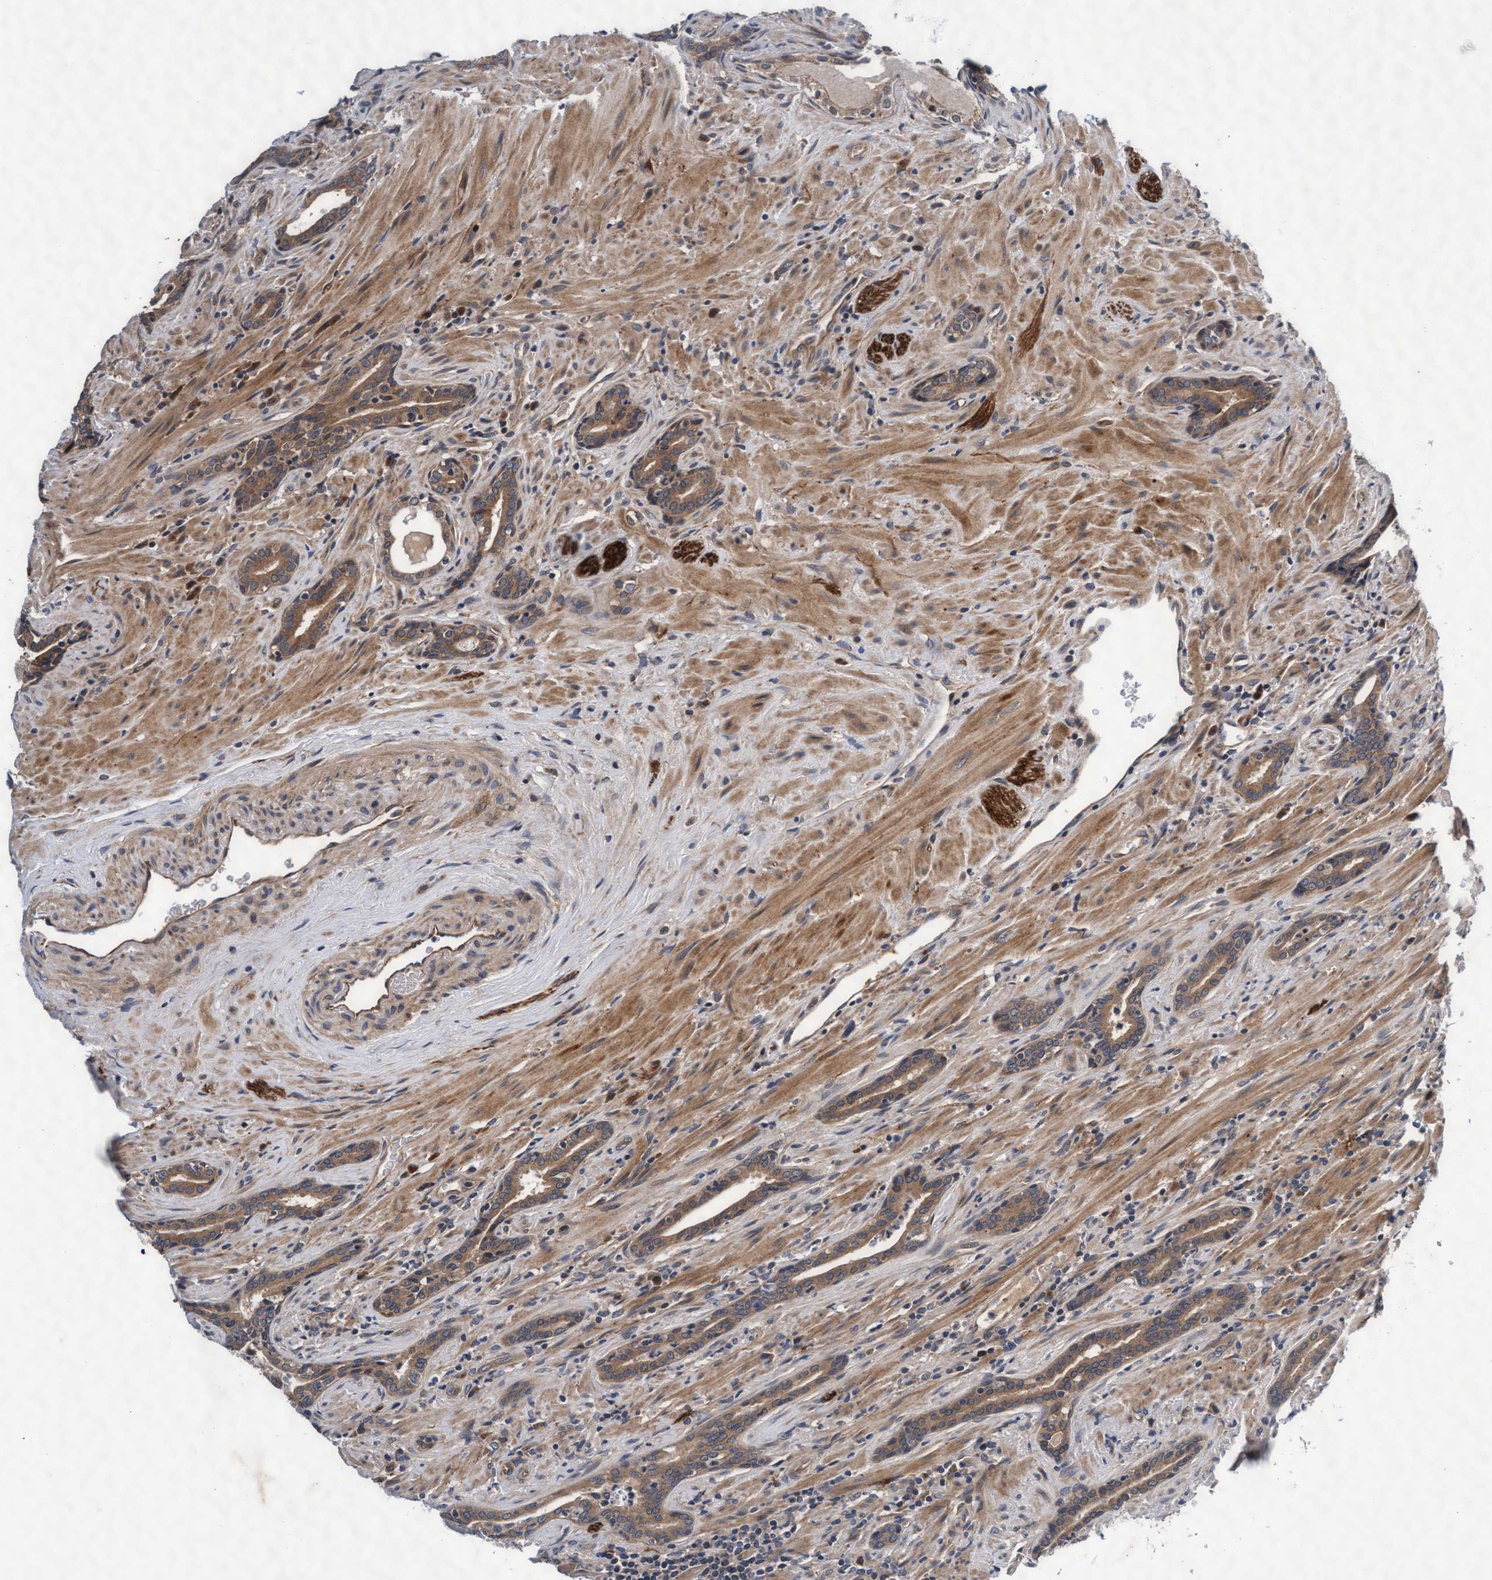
{"staining": {"intensity": "moderate", "quantity": ">75%", "location": "cytoplasmic/membranous"}, "tissue": "prostate cancer", "cell_type": "Tumor cells", "image_type": "cancer", "snomed": [{"axis": "morphology", "description": "Adenocarcinoma, High grade"}, {"axis": "topography", "description": "Prostate"}], "caption": "Prostate cancer was stained to show a protein in brown. There is medium levels of moderate cytoplasmic/membranous positivity in about >75% of tumor cells.", "gene": "EFCAB13", "patient": {"sex": "male", "age": 71}}